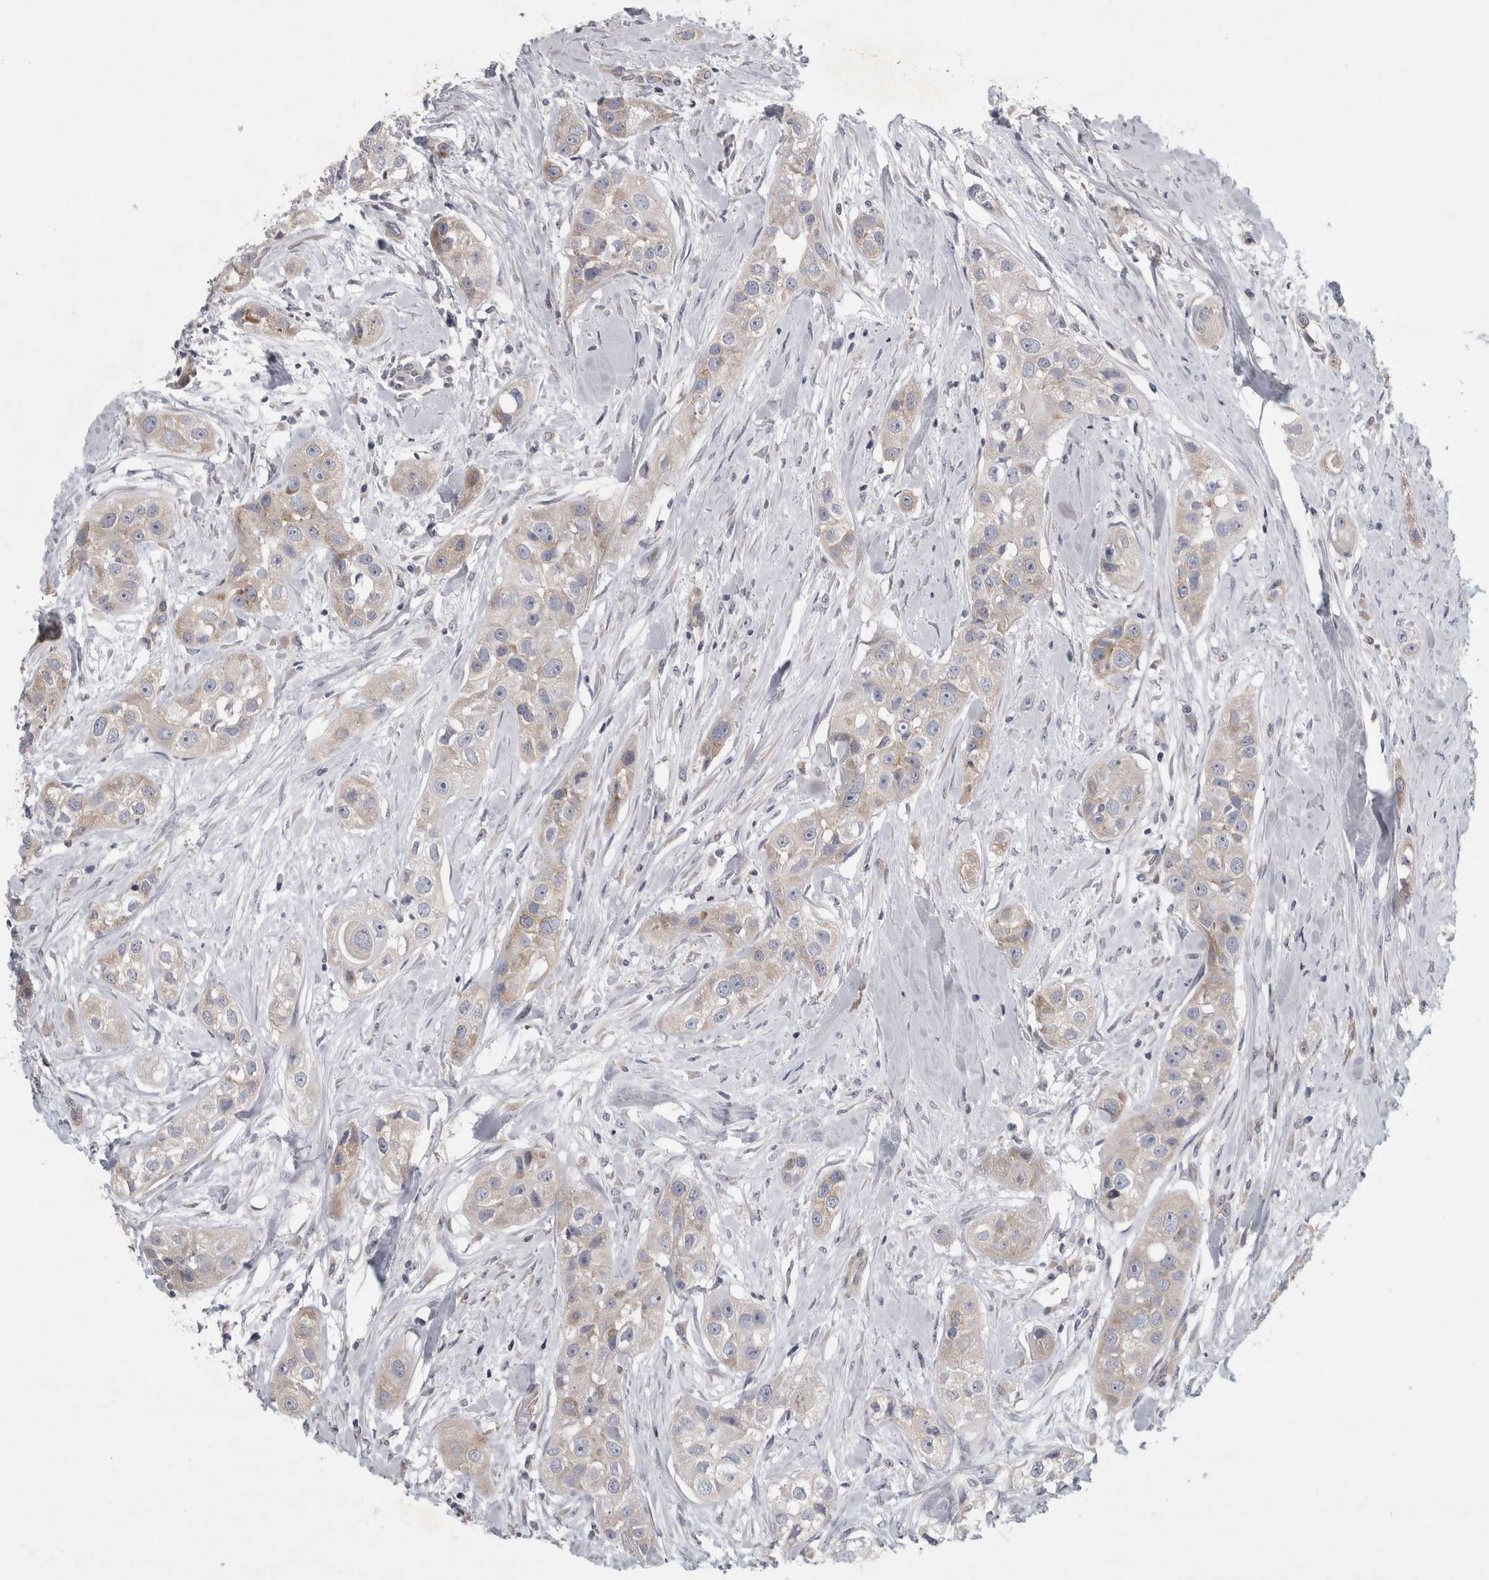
{"staining": {"intensity": "weak", "quantity": "25%-75%", "location": "cytoplasmic/membranous"}, "tissue": "head and neck cancer", "cell_type": "Tumor cells", "image_type": "cancer", "snomed": [{"axis": "morphology", "description": "Normal tissue, NOS"}, {"axis": "morphology", "description": "Squamous cell carcinoma, NOS"}, {"axis": "topography", "description": "Skeletal muscle"}, {"axis": "topography", "description": "Head-Neck"}], "caption": "Human head and neck cancer (squamous cell carcinoma) stained with a brown dye exhibits weak cytoplasmic/membranous positive staining in approximately 25%-75% of tumor cells.", "gene": "PRRC2C", "patient": {"sex": "male", "age": 51}}